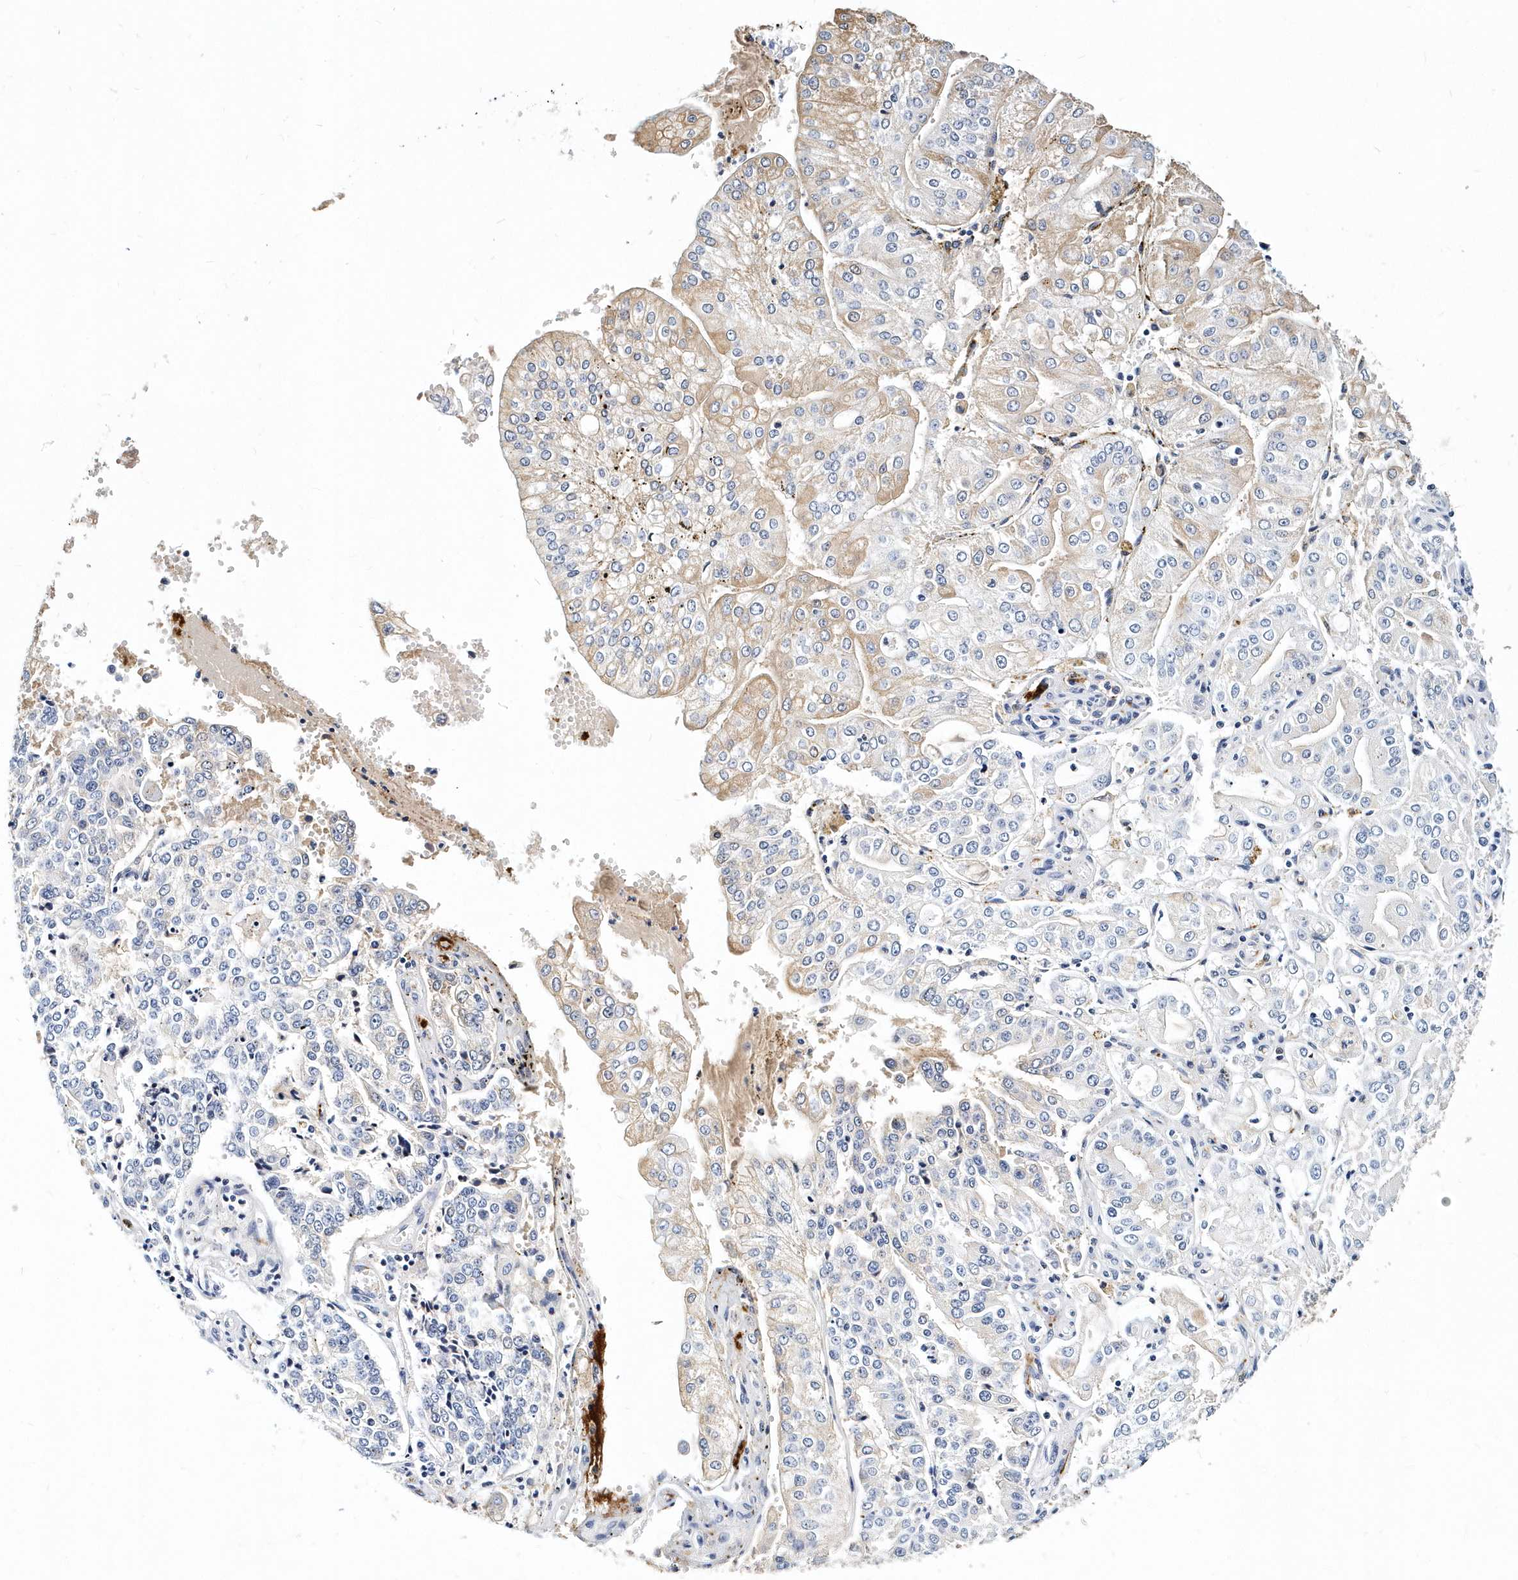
{"staining": {"intensity": "weak", "quantity": "<25%", "location": "cytoplasmic/membranous"}, "tissue": "stomach cancer", "cell_type": "Tumor cells", "image_type": "cancer", "snomed": [{"axis": "morphology", "description": "Adenocarcinoma, NOS"}, {"axis": "topography", "description": "Stomach"}], "caption": "This is an immunohistochemistry micrograph of stomach cancer. There is no staining in tumor cells.", "gene": "ITGA2B", "patient": {"sex": "male", "age": 76}}